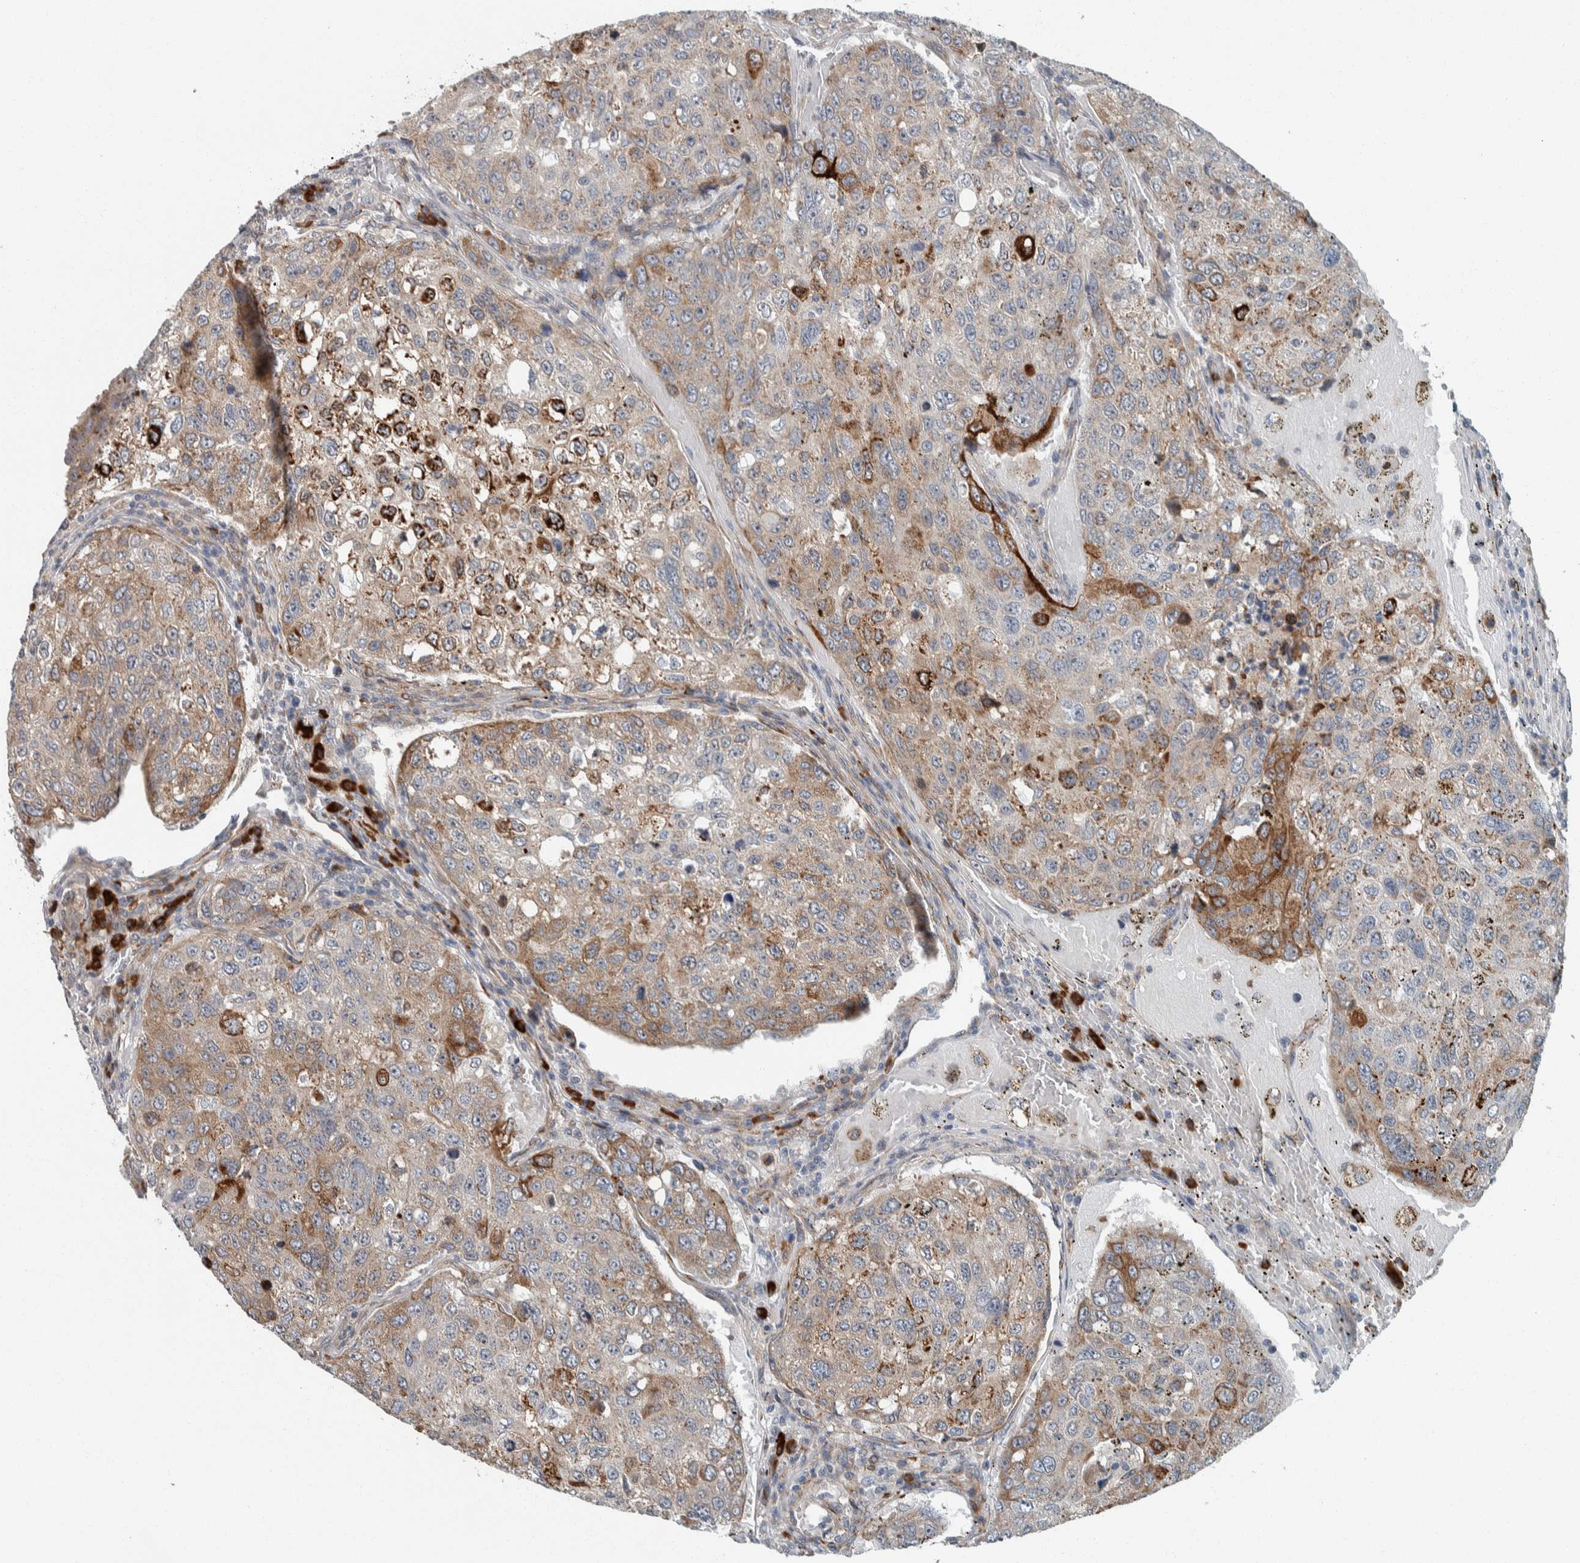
{"staining": {"intensity": "moderate", "quantity": "<25%", "location": "cytoplasmic/membranous"}, "tissue": "urothelial cancer", "cell_type": "Tumor cells", "image_type": "cancer", "snomed": [{"axis": "morphology", "description": "Urothelial carcinoma, High grade"}, {"axis": "topography", "description": "Lymph node"}, {"axis": "topography", "description": "Urinary bladder"}], "caption": "This histopathology image exhibits immunohistochemistry (IHC) staining of urothelial cancer, with low moderate cytoplasmic/membranous staining in about <25% of tumor cells.", "gene": "USP25", "patient": {"sex": "male", "age": 51}}